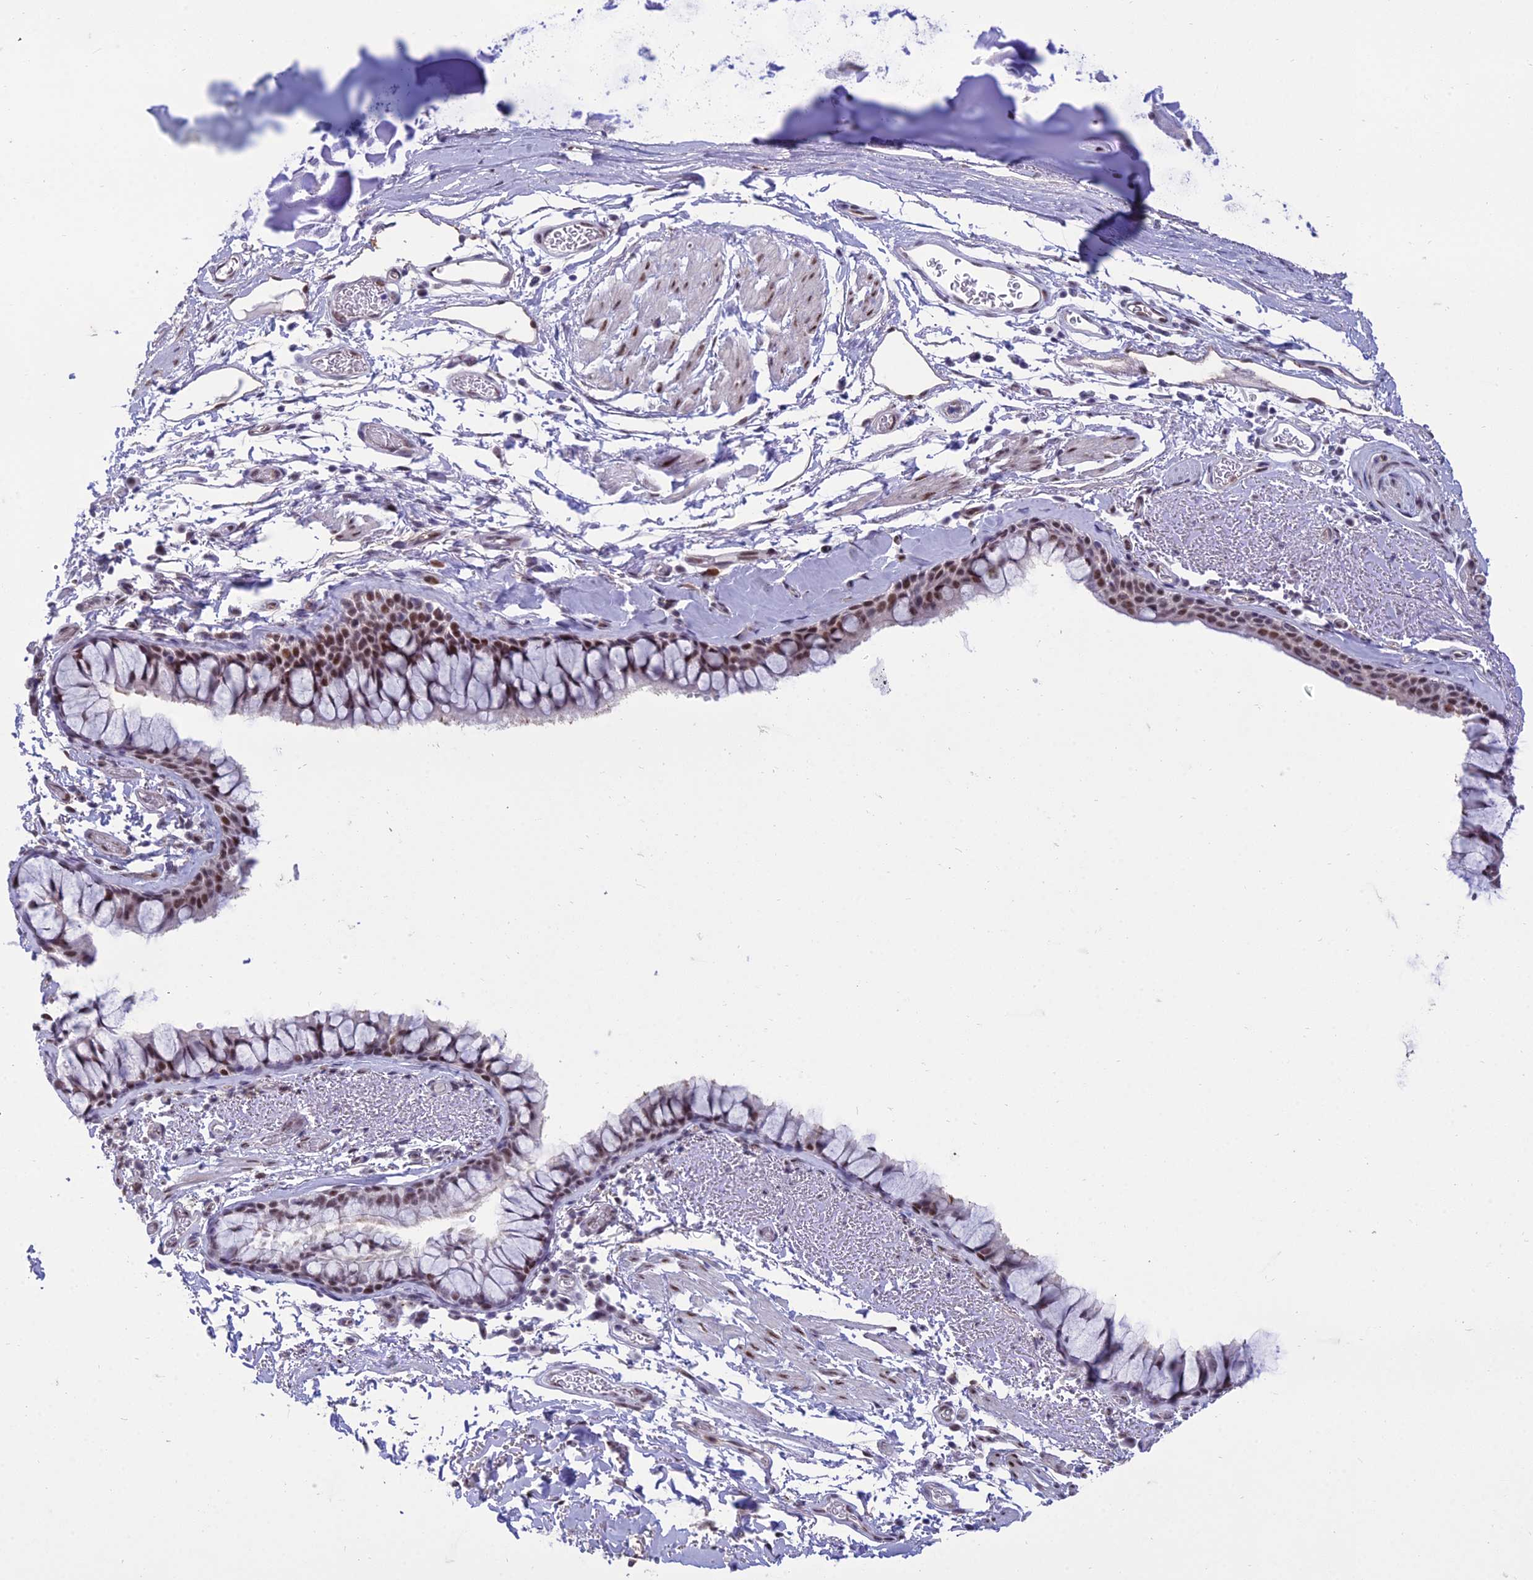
{"staining": {"intensity": "moderate", "quantity": ">75%", "location": "nuclear"}, "tissue": "bronchus", "cell_type": "Respiratory epithelial cells", "image_type": "normal", "snomed": [{"axis": "morphology", "description": "Normal tissue, NOS"}, {"axis": "topography", "description": "Bronchus"}], "caption": "Protein expression analysis of benign bronchus exhibits moderate nuclear staining in approximately >75% of respiratory epithelial cells.", "gene": "RANBP3", "patient": {"sex": "male", "age": 65}}